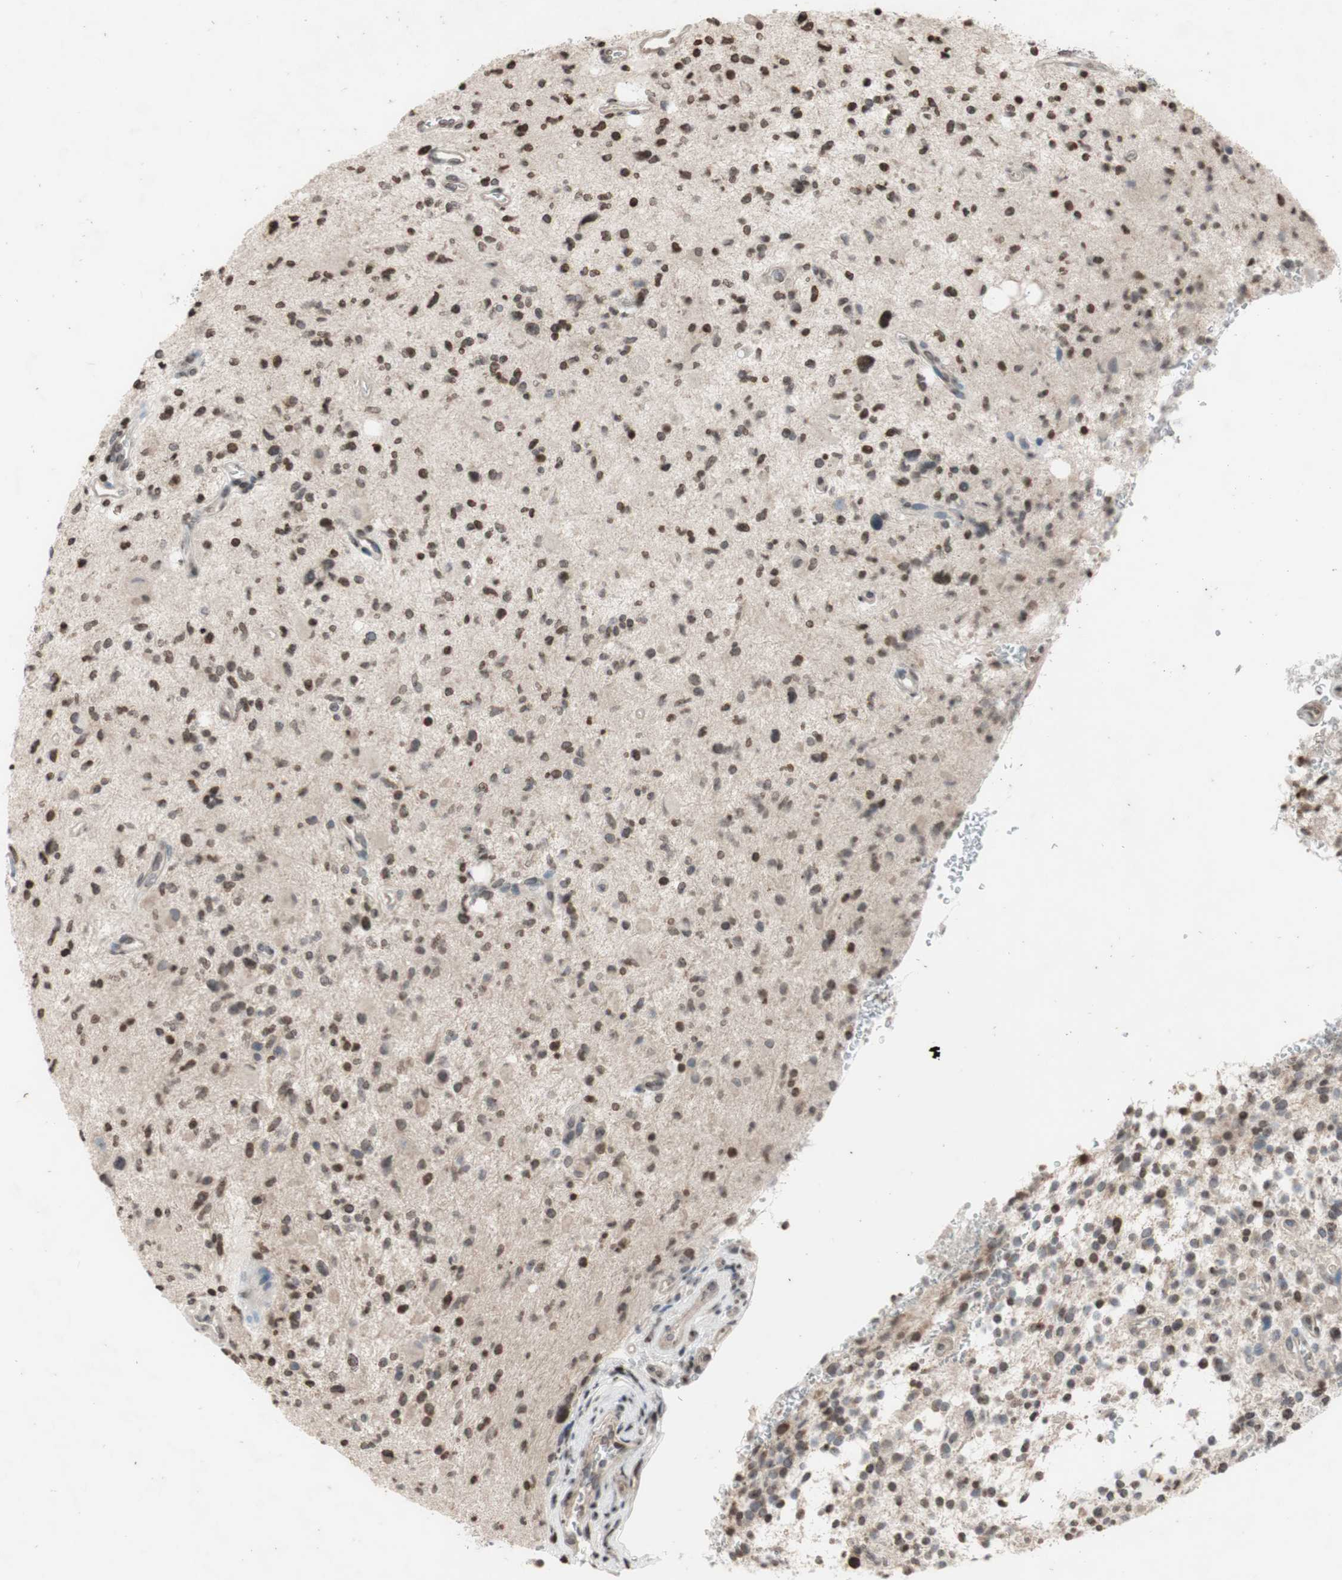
{"staining": {"intensity": "strong", "quantity": "25%-75%", "location": "cytoplasmic/membranous,nuclear"}, "tissue": "glioma", "cell_type": "Tumor cells", "image_type": "cancer", "snomed": [{"axis": "morphology", "description": "Glioma, malignant, High grade"}, {"axis": "topography", "description": "Brain"}], "caption": "Protein staining shows strong cytoplasmic/membranous and nuclear staining in approximately 25%-75% of tumor cells in glioma. (IHC, brightfield microscopy, high magnification).", "gene": "MCM6", "patient": {"sex": "male", "age": 48}}